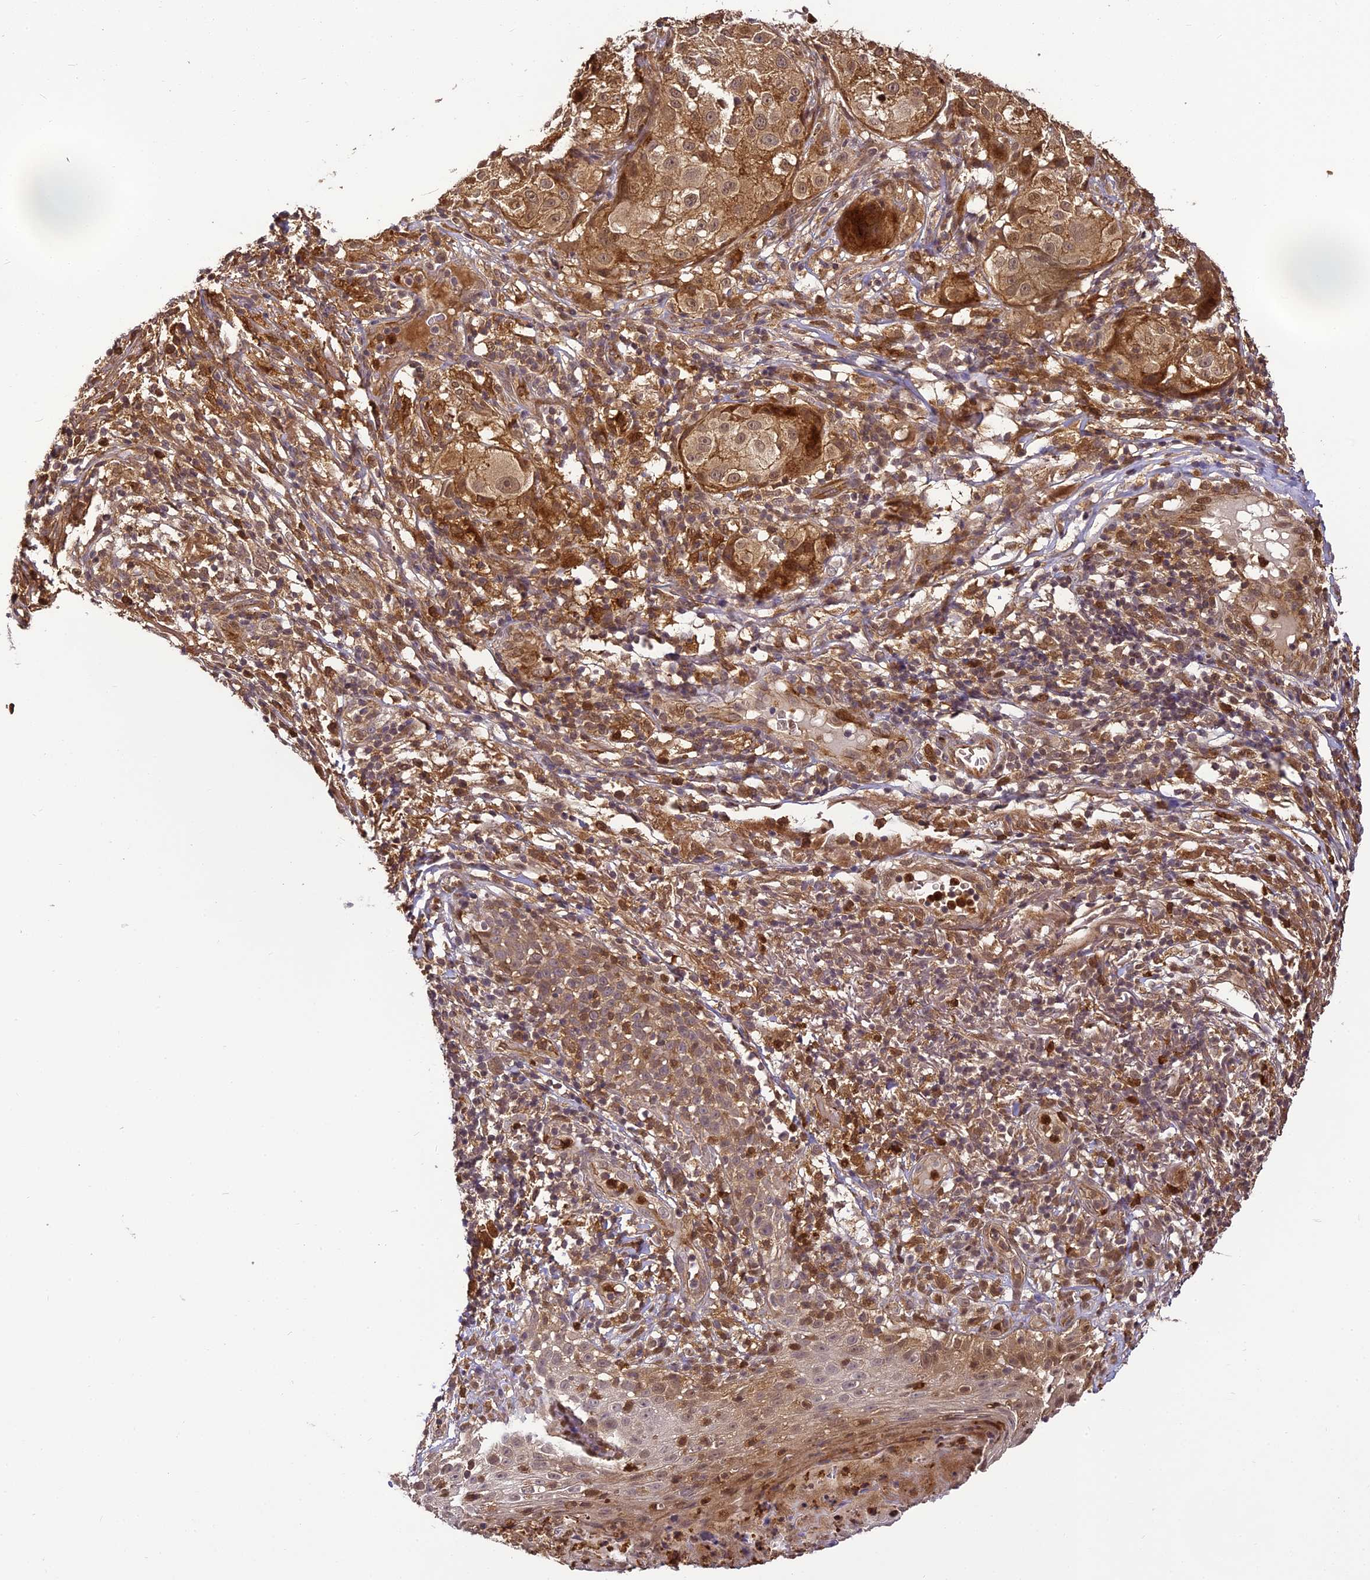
{"staining": {"intensity": "moderate", "quantity": ">75%", "location": "cytoplasmic/membranous,nuclear"}, "tissue": "melanoma", "cell_type": "Tumor cells", "image_type": "cancer", "snomed": [{"axis": "morphology", "description": "Necrosis, NOS"}, {"axis": "morphology", "description": "Malignant melanoma, NOS"}, {"axis": "topography", "description": "Skin"}], "caption": "A brown stain highlights moderate cytoplasmic/membranous and nuclear expression of a protein in human malignant melanoma tumor cells.", "gene": "BCDIN3D", "patient": {"sex": "female", "age": 87}}